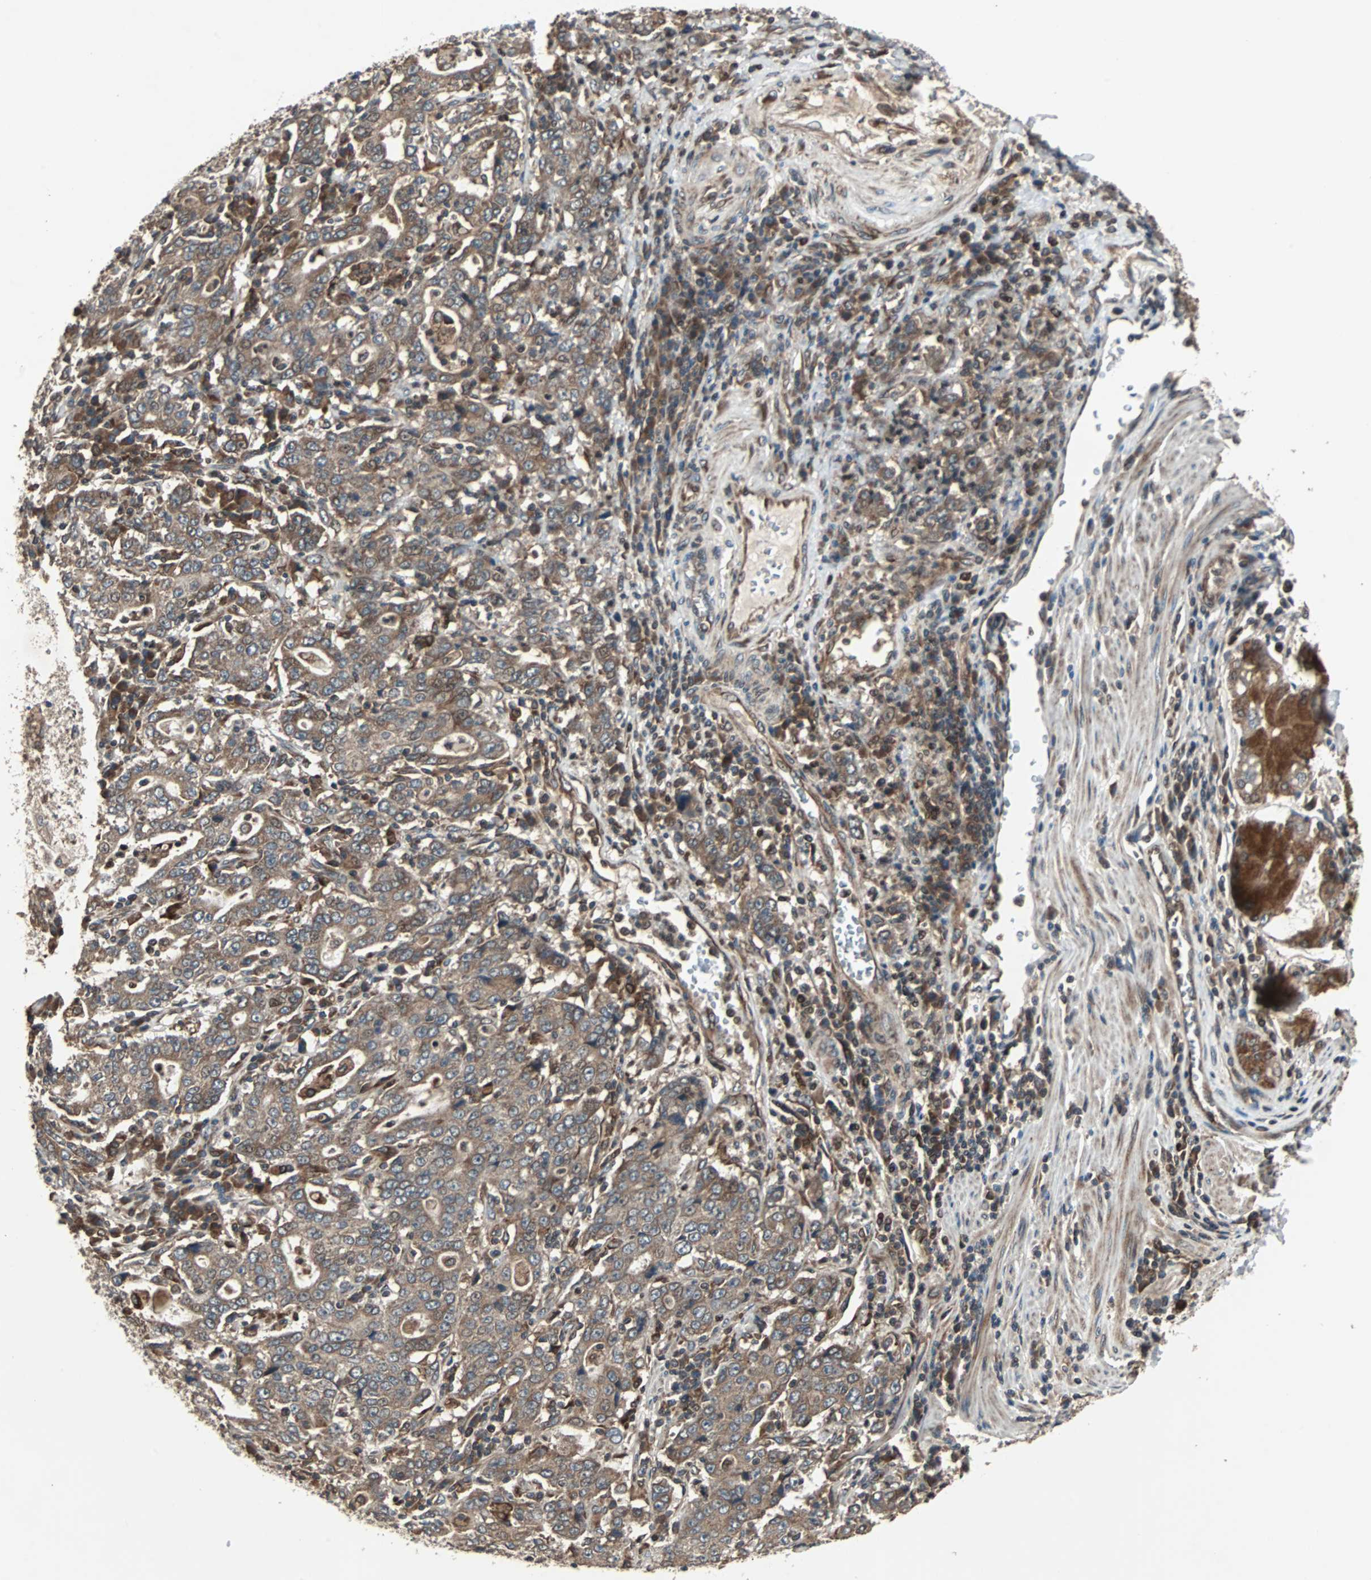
{"staining": {"intensity": "moderate", "quantity": ">75%", "location": "cytoplasmic/membranous"}, "tissue": "stomach cancer", "cell_type": "Tumor cells", "image_type": "cancer", "snomed": [{"axis": "morphology", "description": "Normal tissue, NOS"}, {"axis": "morphology", "description": "Adenocarcinoma, NOS"}, {"axis": "topography", "description": "Stomach, upper"}, {"axis": "topography", "description": "Stomach"}], "caption": "Tumor cells show medium levels of moderate cytoplasmic/membranous staining in about >75% of cells in stomach adenocarcinoma.", "gene": "RAB7A", "patient": {"sex": "male", "age": 59}}